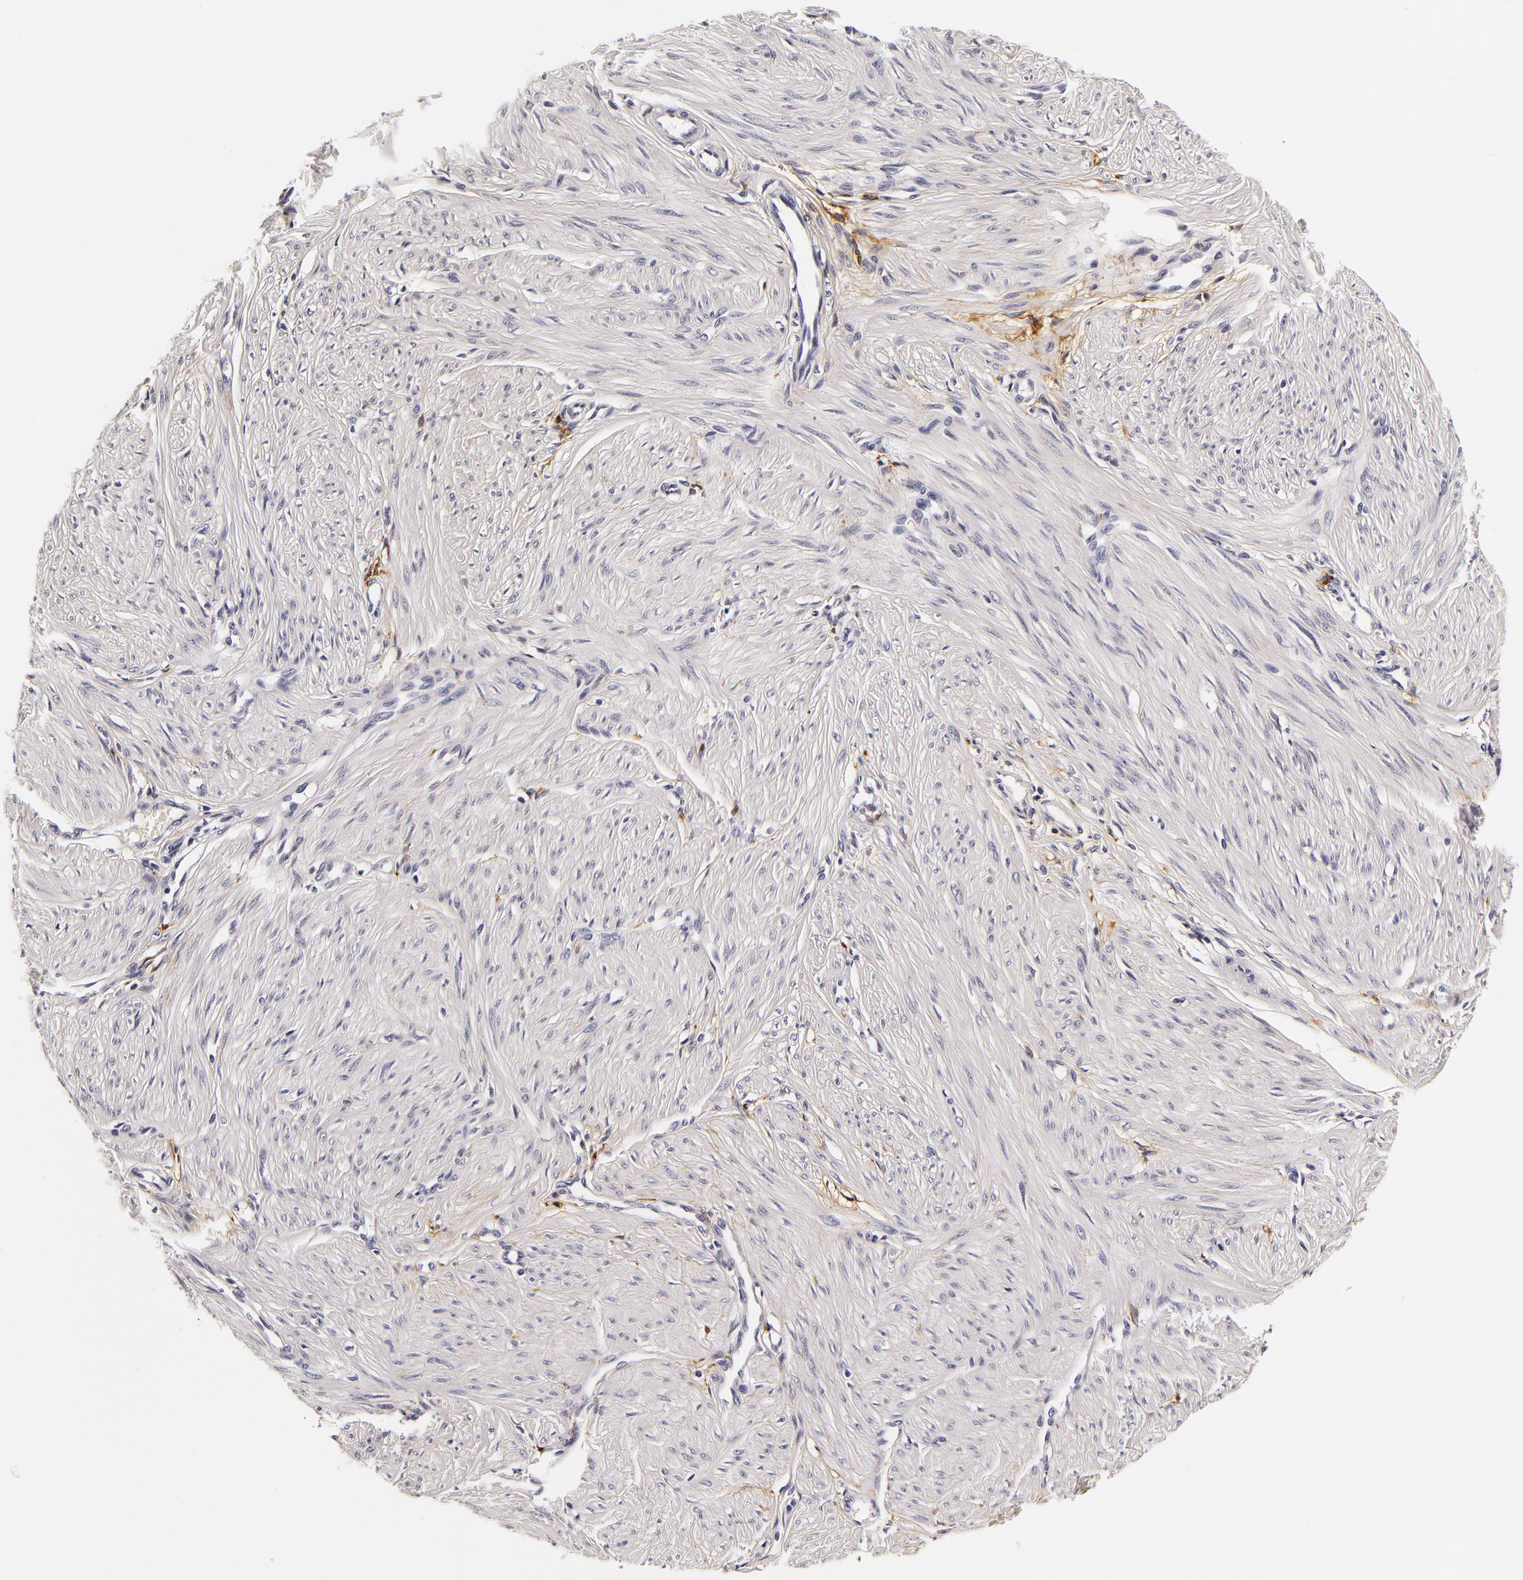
{"staining": {"intensity": "negative", "quantity": "none", "location": "none"}, "tissue": "smooth muscle", "cell_type": "Smooth muscle cells", "image_type": "normal", "snomed": [{"axis": "morphology", "description": "Normal tissue, NOS"}, {"axis": "topography", "description": "Uterus"}], "caption": "Smooth muscle cells show no significant protein expression in benign smooth muscle.", "gene": "LGALS3BP", "patient": {"sex": "female", "age": 45}}